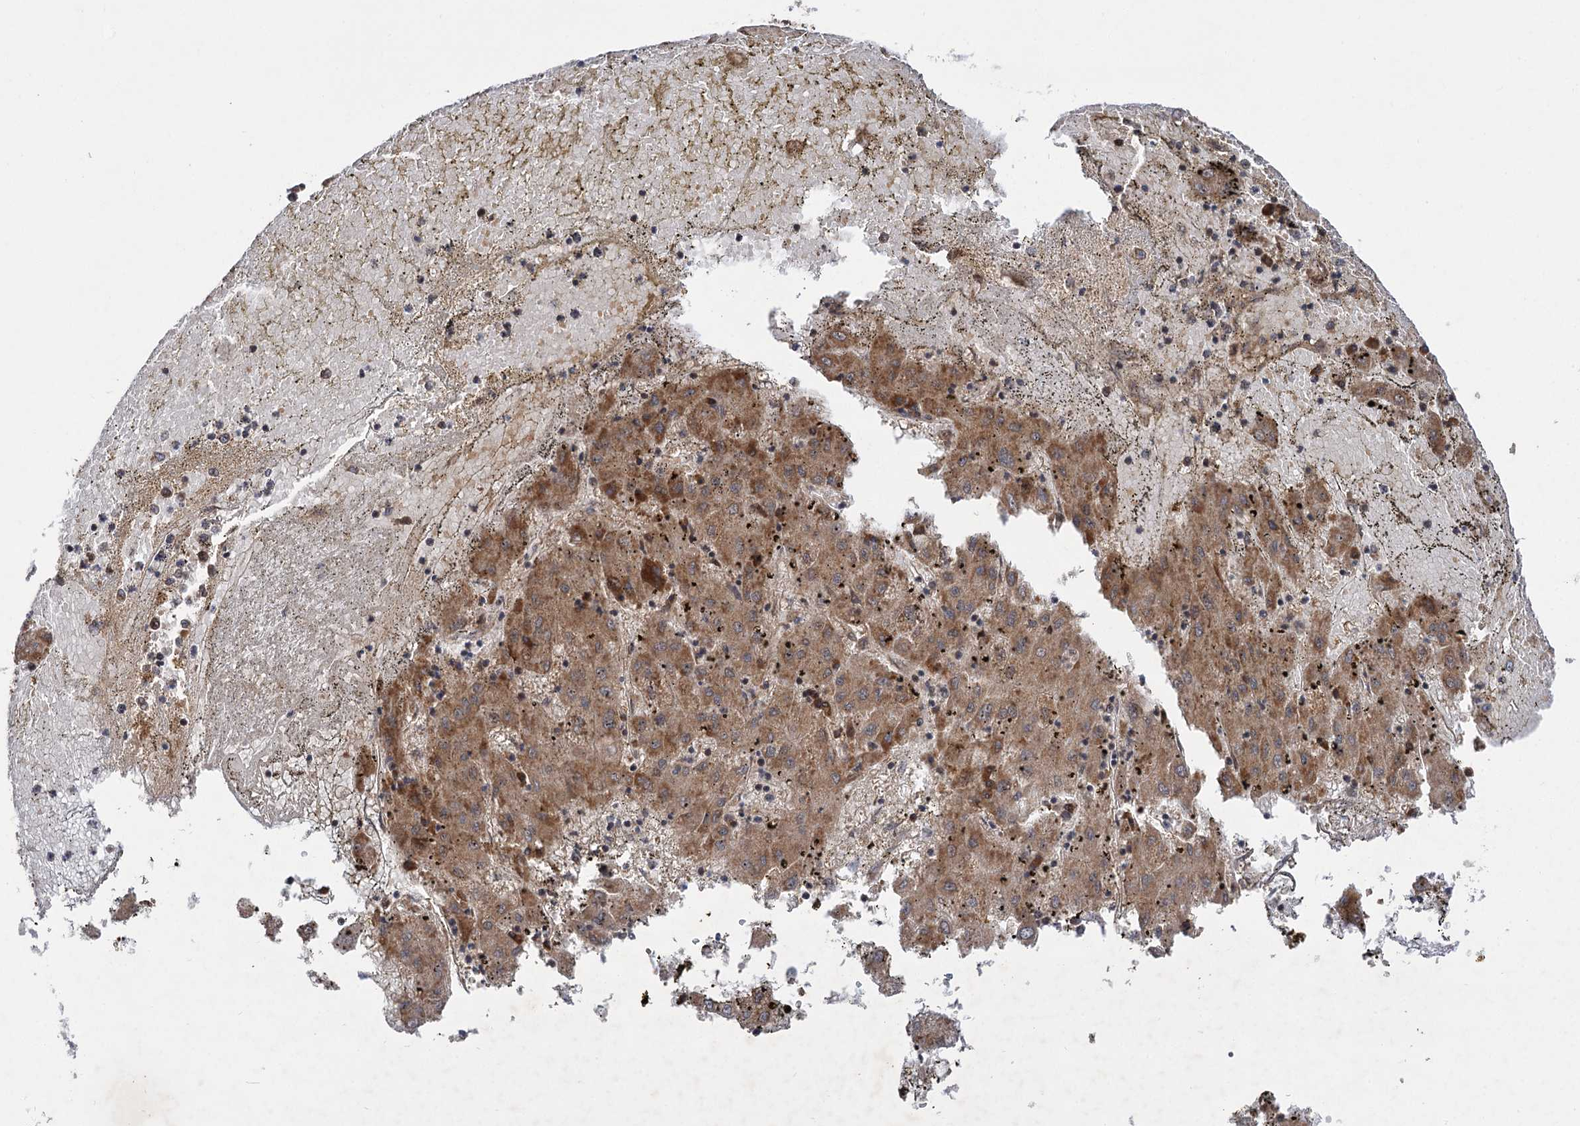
{"staining": {"intensity": "moderate", "quantity": ">75%", "location": "cytoplasmic/membranous"}, "tissue": "liver cancer", "cell_type": "Tumor cells", "image_type": "cancer", "snomed": [{"axis": "morphology", "description": "Carcinoma, Hepatocellular, NOS"}, {"axis": "topography", "description": "Liver"}], "caption": "DAB immunohistochemical staining of liver hepatocellular carcinoma shows moderate cytoplasmic/membranous protein staining in about >75% of tumor cells. The staining is performed using DAB brown chromogen to label protein expression. The nuclei are counter-stained blue using hematoxylin.", "gene": "FBXW8", "patient": {"sex": "male", "age": 72}}